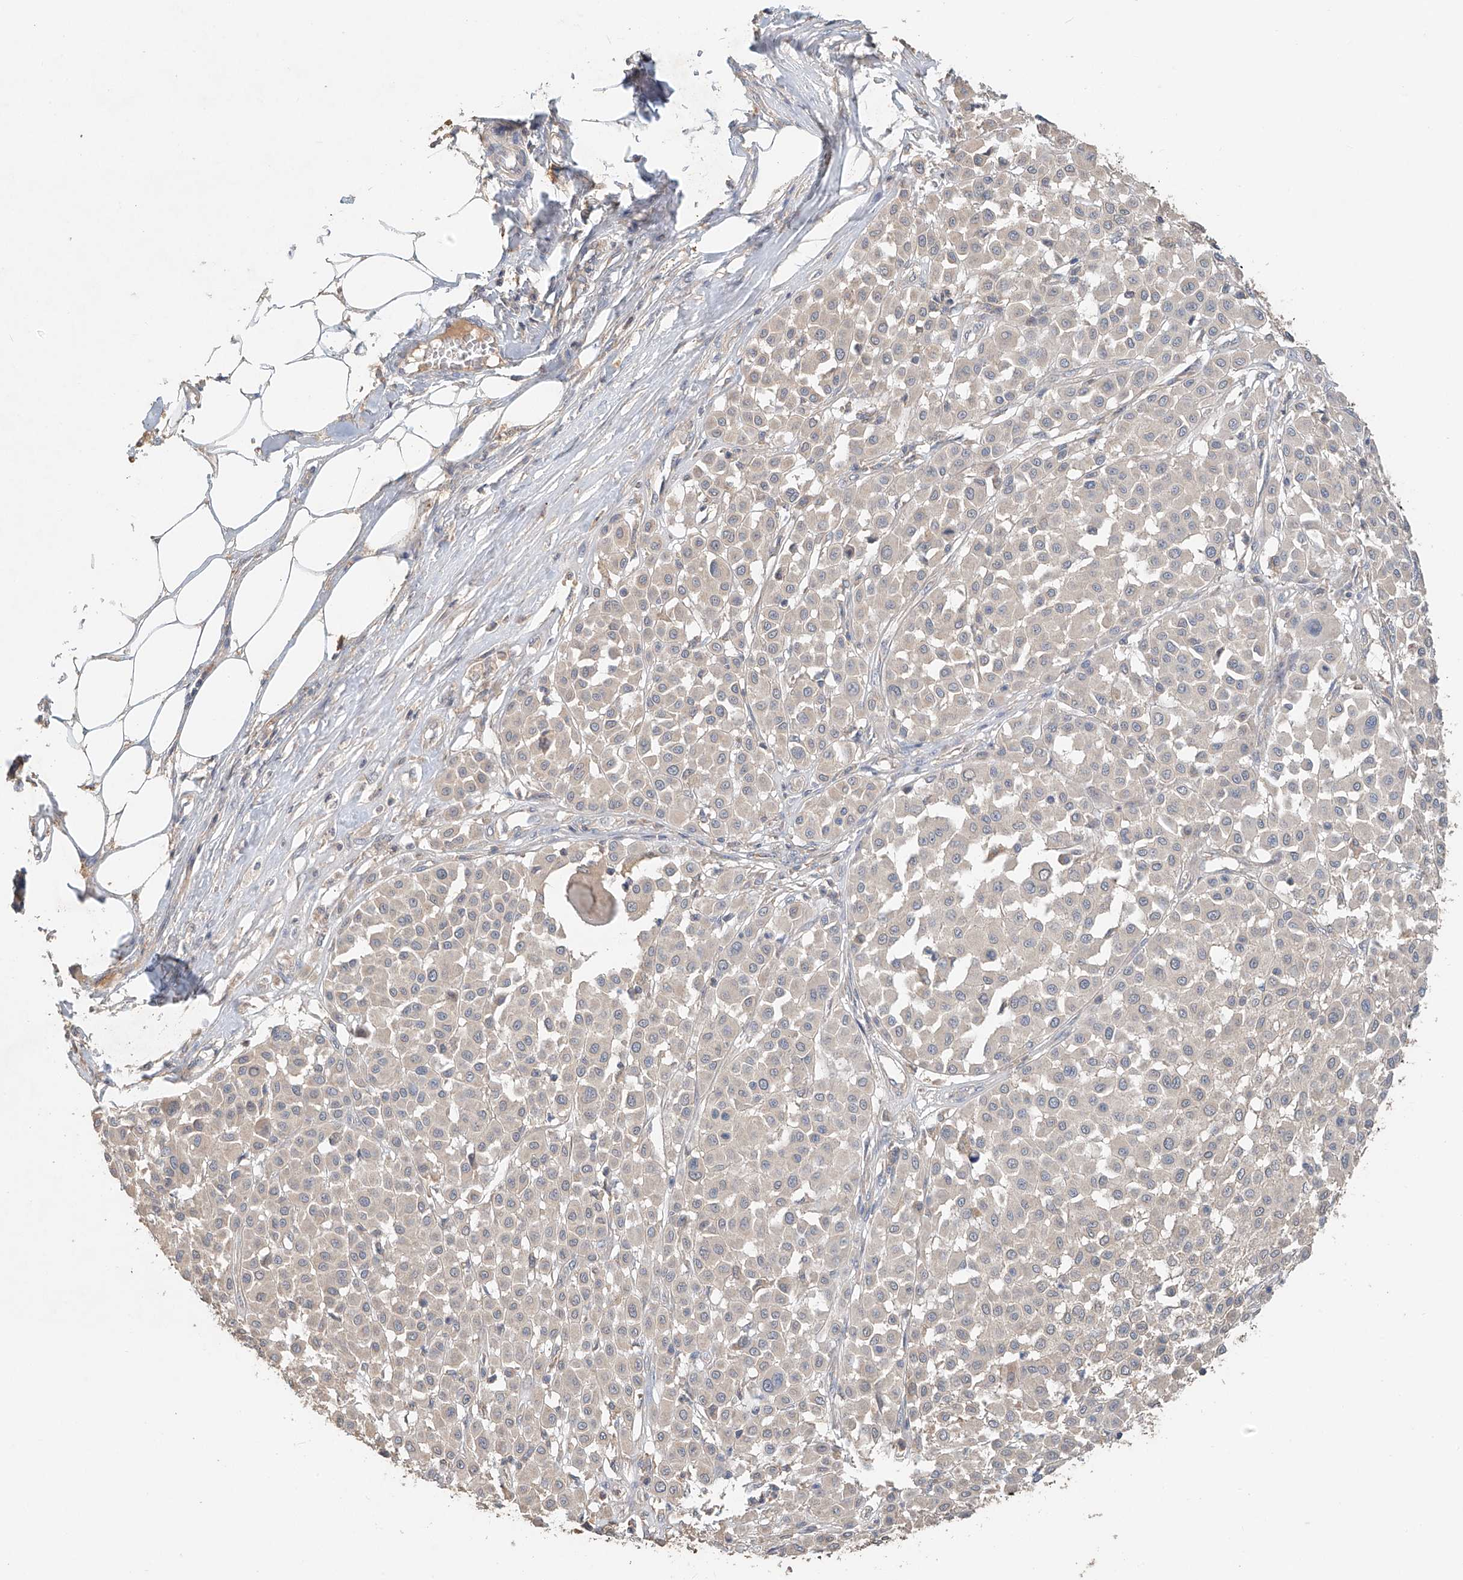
{"staining": {"intensity": "negative", "quantity": "none", "location": "none"}, "tissue": "melanoma", "cell_type": "Tumor cells", "image_type": "cancer", "snomed": [{"axis": "morphology", "description": "Malignant melanoma, Metastatic site"}, {"axis": "topography", "description": "Soft tissue"}], "caption": "A high-resolution histopathology image shows immunohistochemistry staining of melanoma, which shows no significant expression in tumor cells. The staining was performed using DAB (3,3'-diaminobenzidine) to visualize the protein expression in brown, while the nuclei were stained in blue with hematoxylin (Magnification: 20x).", "gene": "GNB1L", "patient": {"sex": "male", "age": 41}}